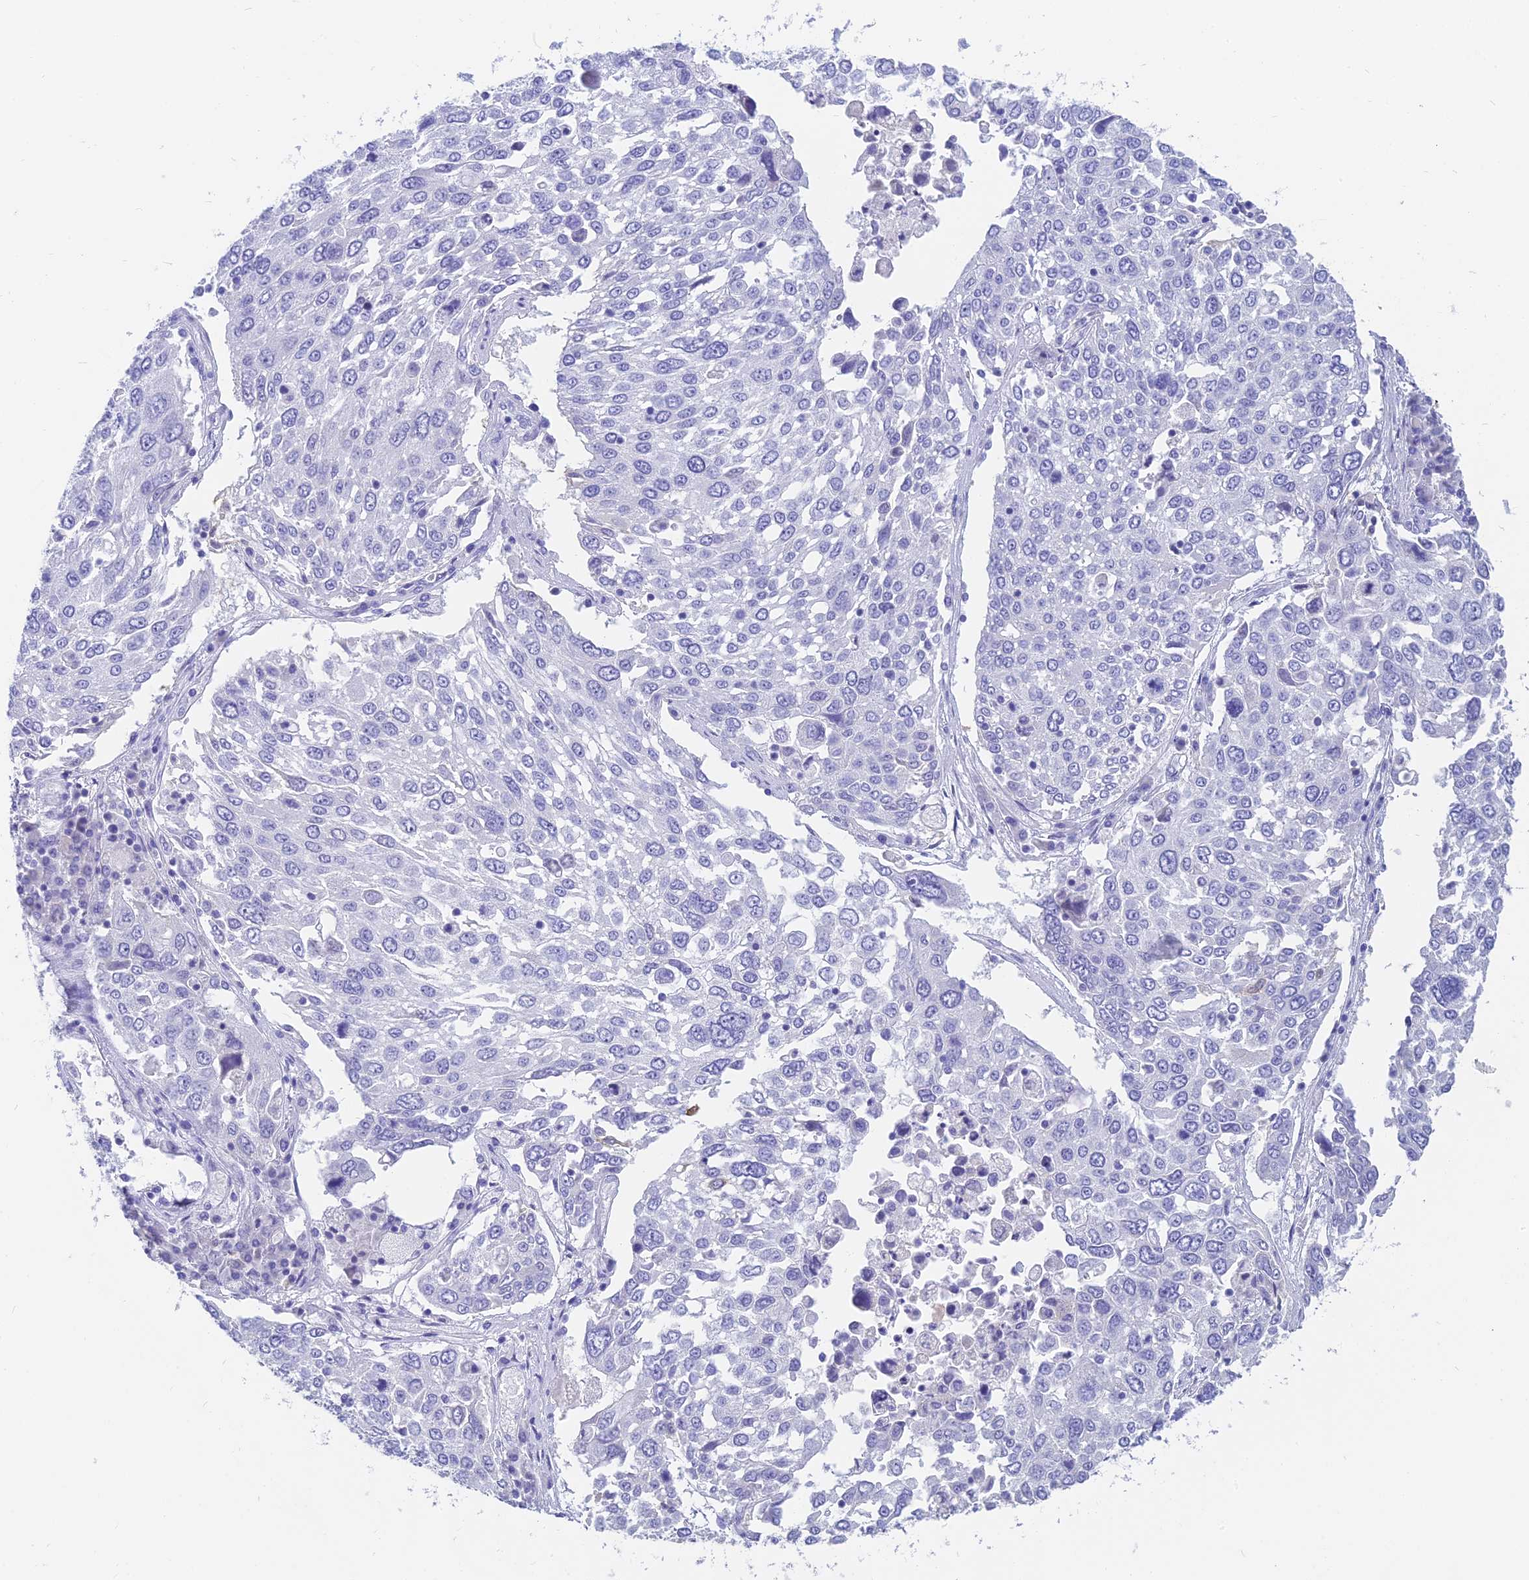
{"staining": {"intensity": "negative", "quantity": "none", "location": "none"}, "tissue": "lung cancer", "cell_type": "Tumor cells", "image_type": "cancer", "snomed": [{"axis": "morphology", "description": "Squamous cell carcinoma, NOS"}, {"axis": "topography", "description": "Lung"}], "caption": "Tumor cells are negative for brown protein staining in squamous cell carcinoma (lung).", "gene": "SLC36A2", "patient": {"sex": "male", "age": 65}}